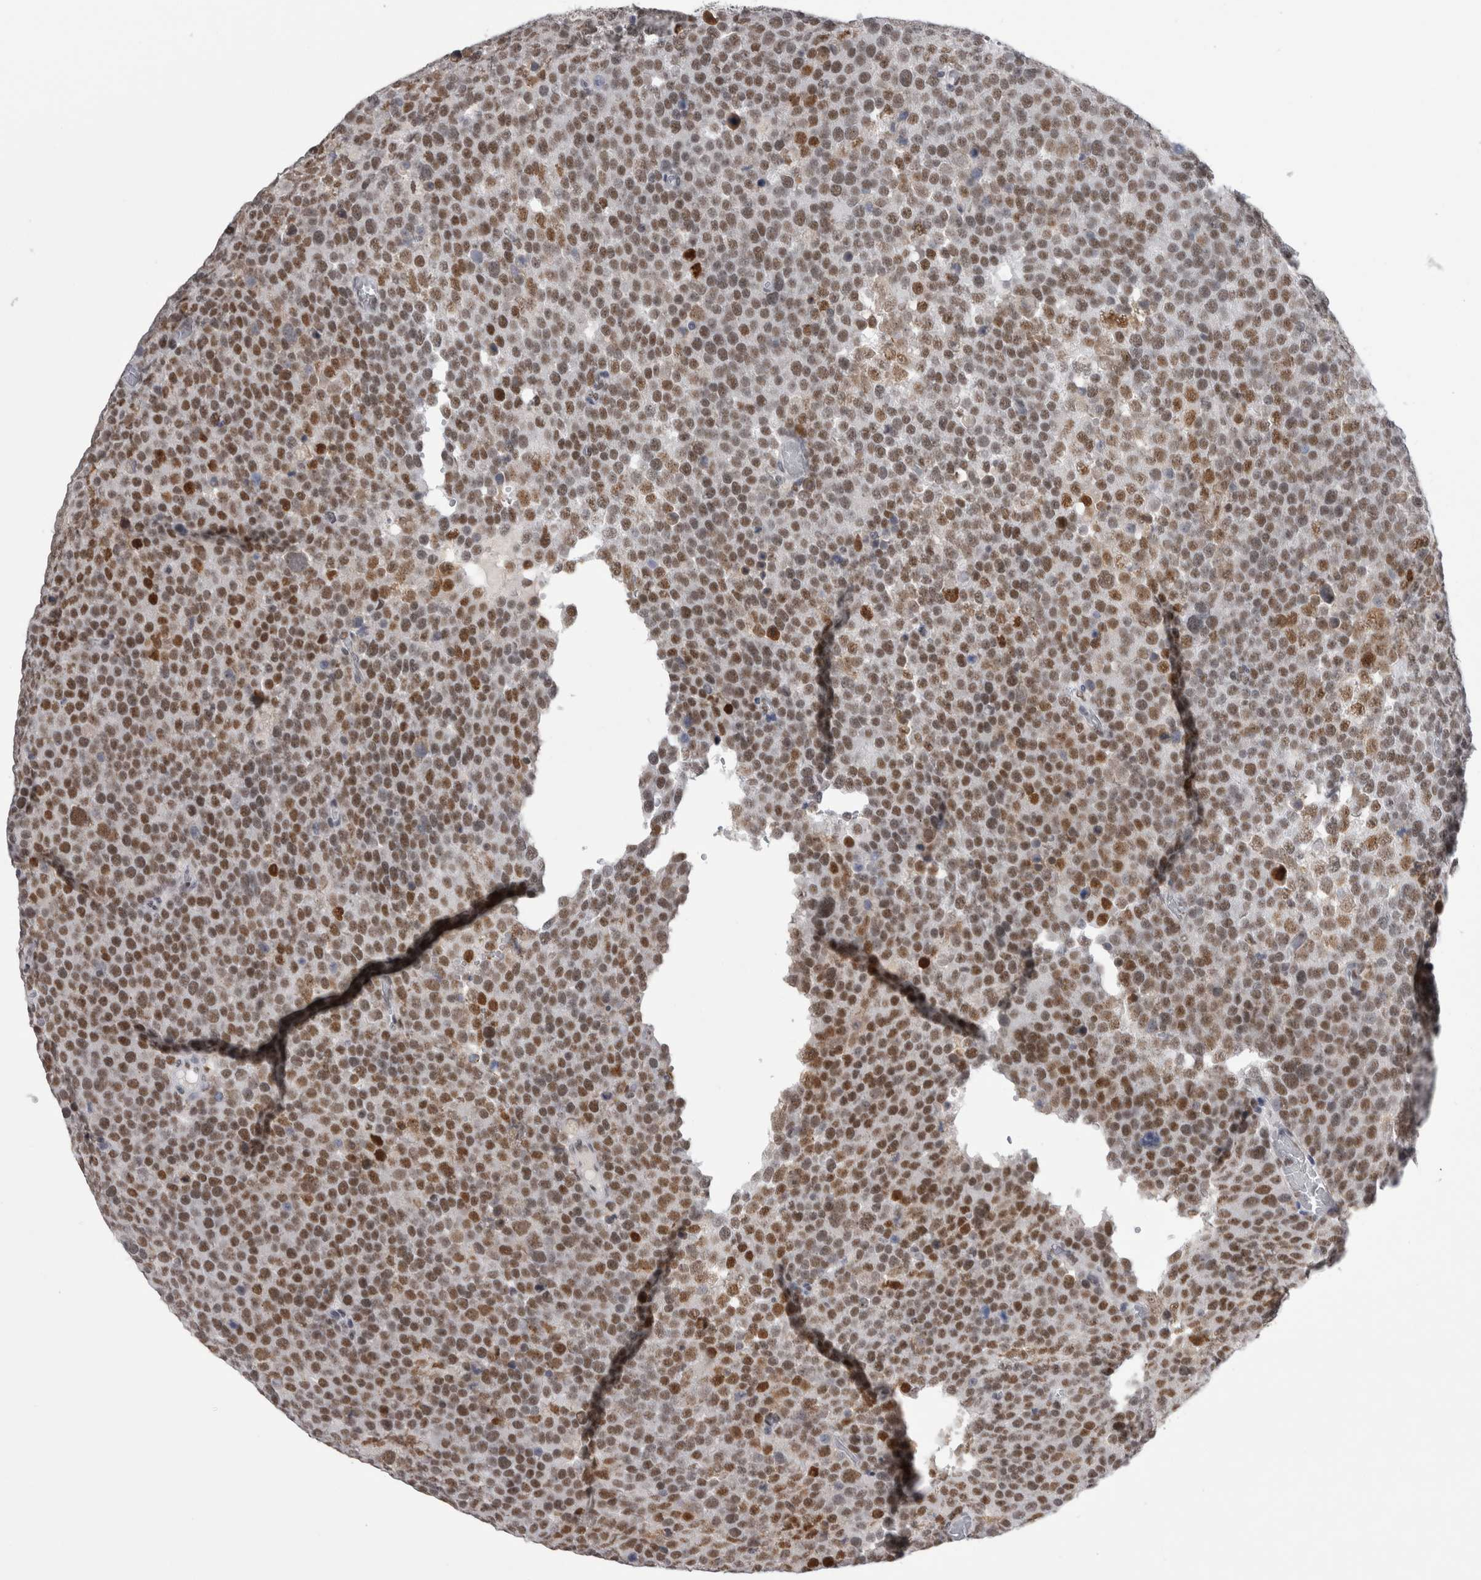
{"staining": {"intensity": "moderate", "quantity": ">75%", "location": "nuclear"}, "tissue": "testis cancer", "cell_type": "Tumor cells", "image_type": "cancer", "snomed": [{"axis": "morphology", "description": "Seminoma, NOS"}, {"axis": "topography", "description": "Testis"}], "caption": "High-power microscopy captured an immunohistochemistry micrograph of testis seminoma, revealing moderate nuclear staining in about >75% of tumor cells. Using DAB (brown) and hematoxylin (blue) stains, captured at high magnification using brightfield microscopy.", "gene": "API5", "patient": {"sex": "male", "age": 71}}